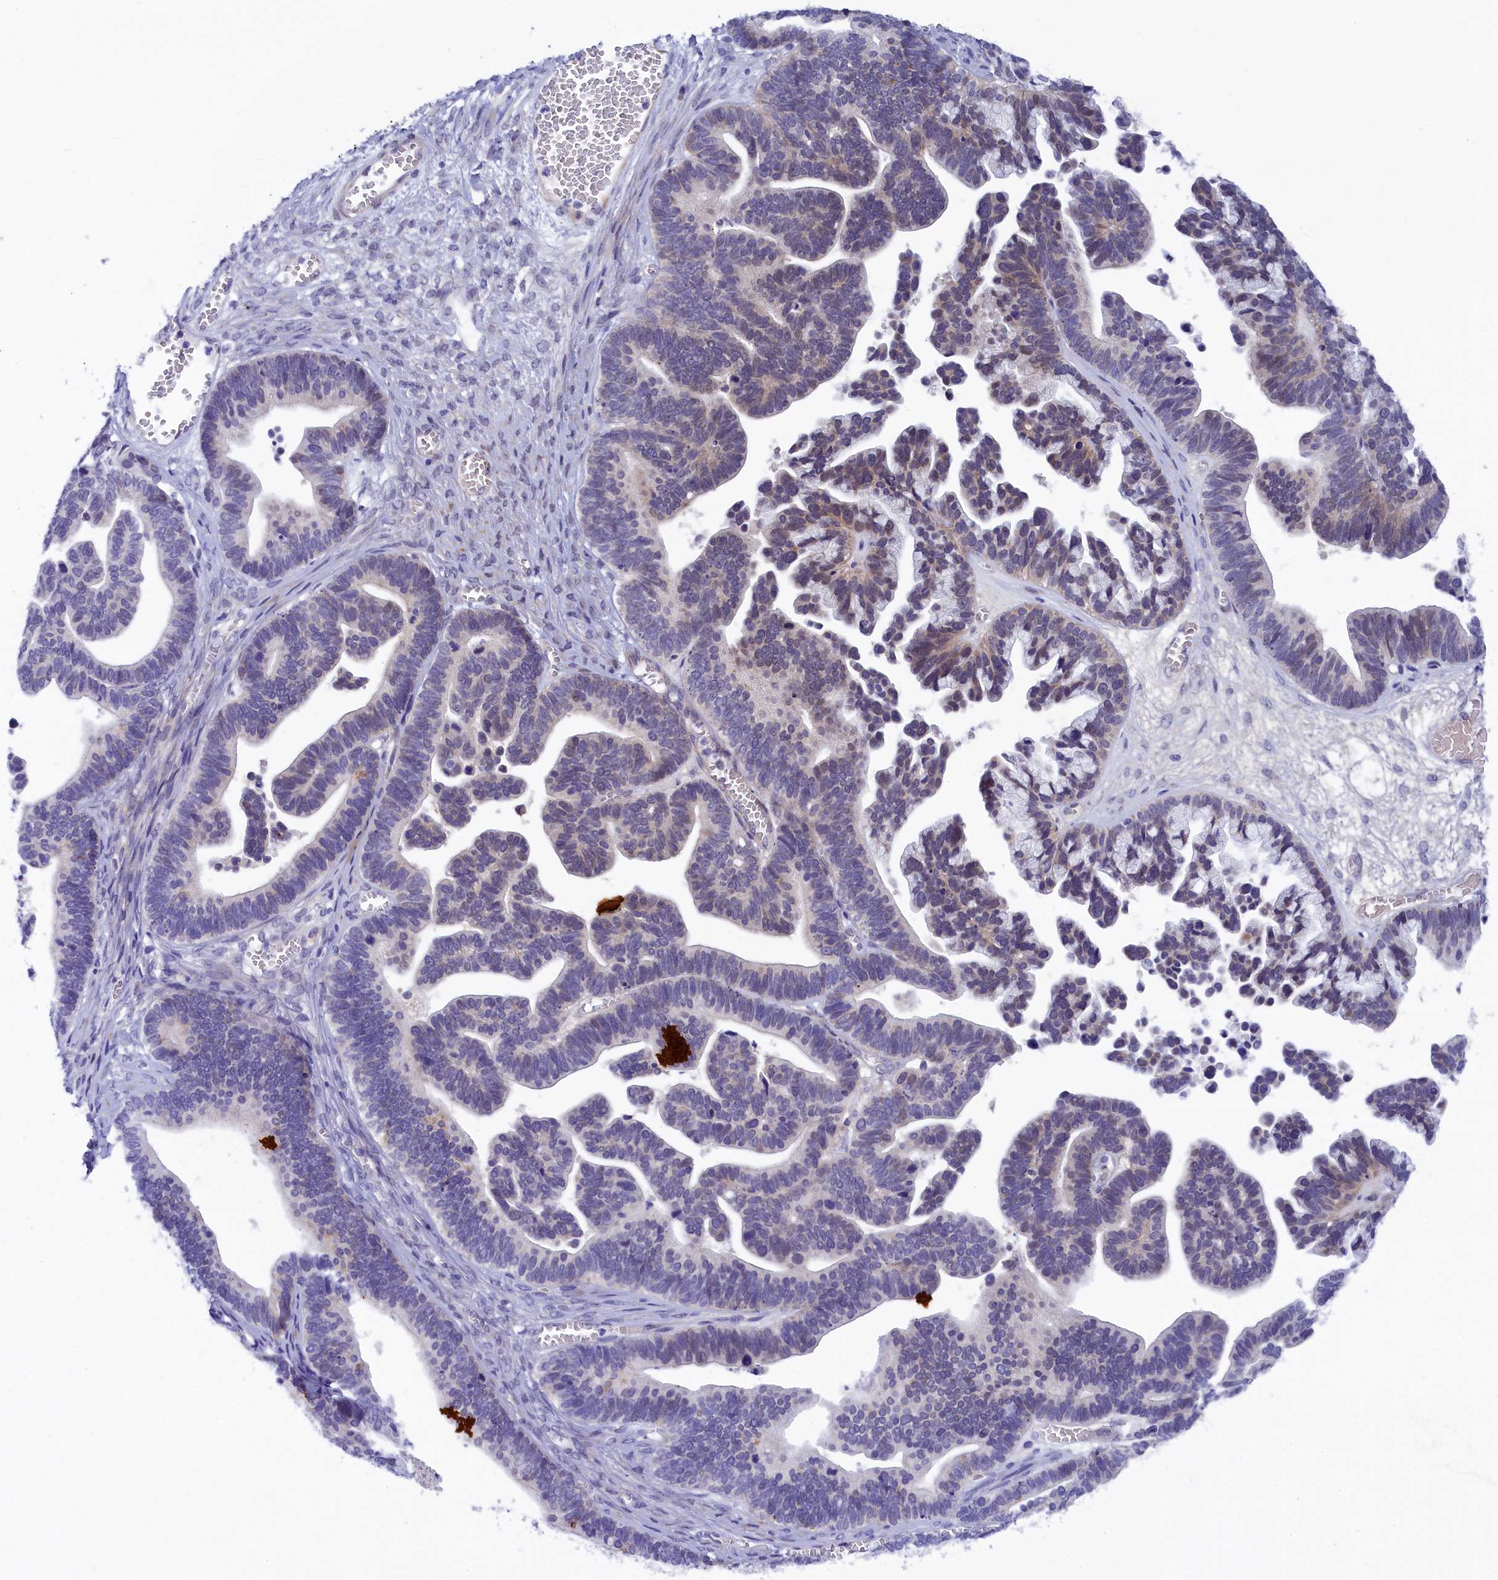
{"staining": {"intensity": "negative", "quantity": "none", "location": "none"}, "tissue": "ovarian cancer", "cell_type": "Tumor cells", "image_type": "cancer", "snomed": [{"axis": "morphology", "description": "Cystadenocarcinoma, serous, NOS"}, {"axis": "topography", "description": "Ovary"}], "caption": "IHC histopathology image of human ovarian cancer stained for a protein (brown), which exhibits no positivity in tumor cells. The staining is performed using DAB (3,3'-diaminobenzidine) brown chromogen with nuclei counter-stained in using hematoxylin.", "gene": "SLC39A6", "patient": {"sex": "female", "age": 56}}